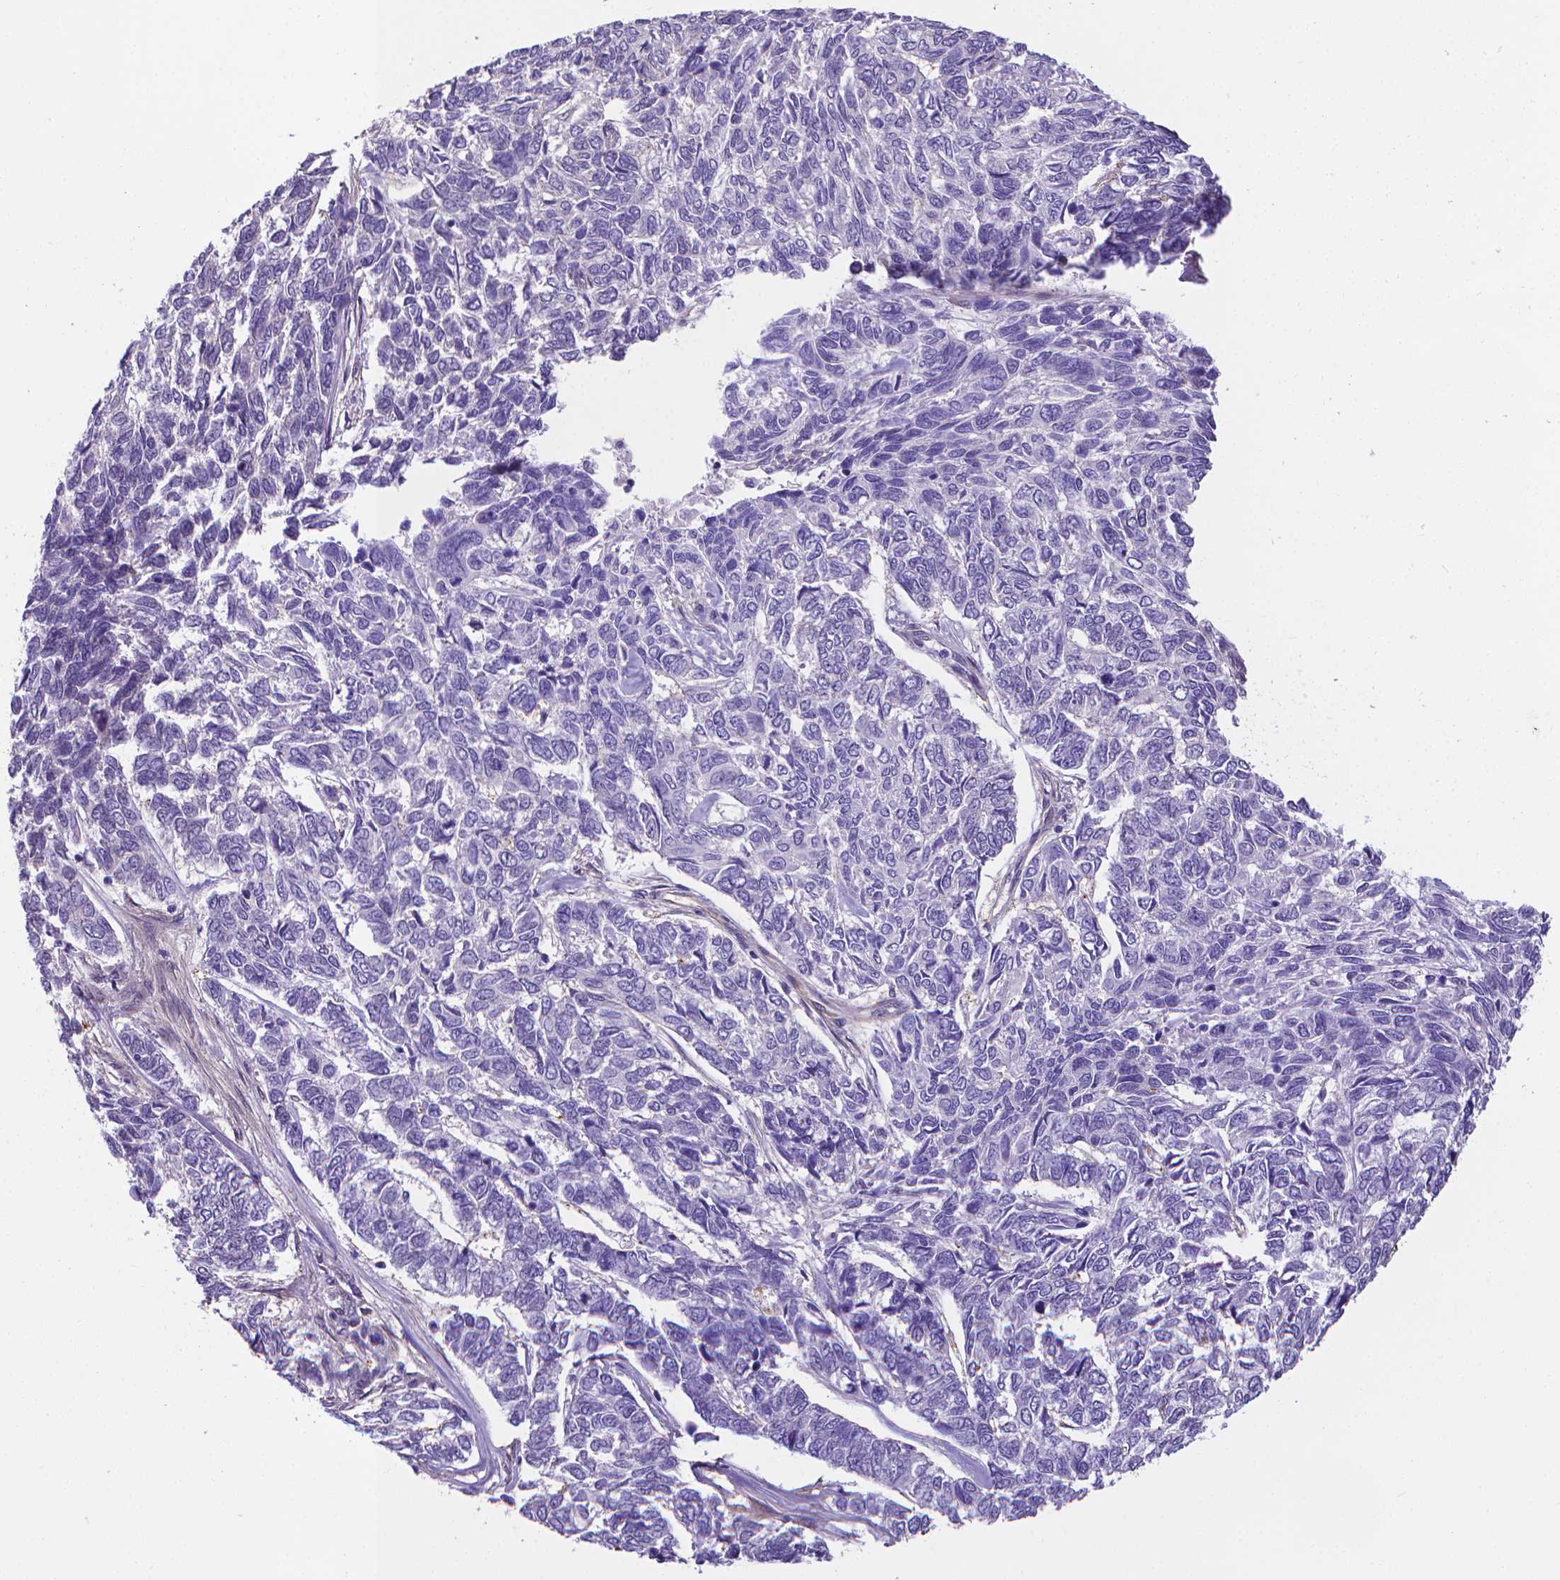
{"staining": {"intensity": "negative", "quantity": "none", "location": "none"}, "tissue": "skin cancer", "cell_type": "Tumor cells", "image_type": "cancer", "snomed": [{"axis": "morphology", "description": "Basal cell carcinoma"}, {"axis": "topography", "description": "Skin"}], "caption": "Protein analysis of skin cancer reveals no significant expression in tumor cells.", "gene": "CLIC4", "patient": {"sex": "female", "age": 65}}